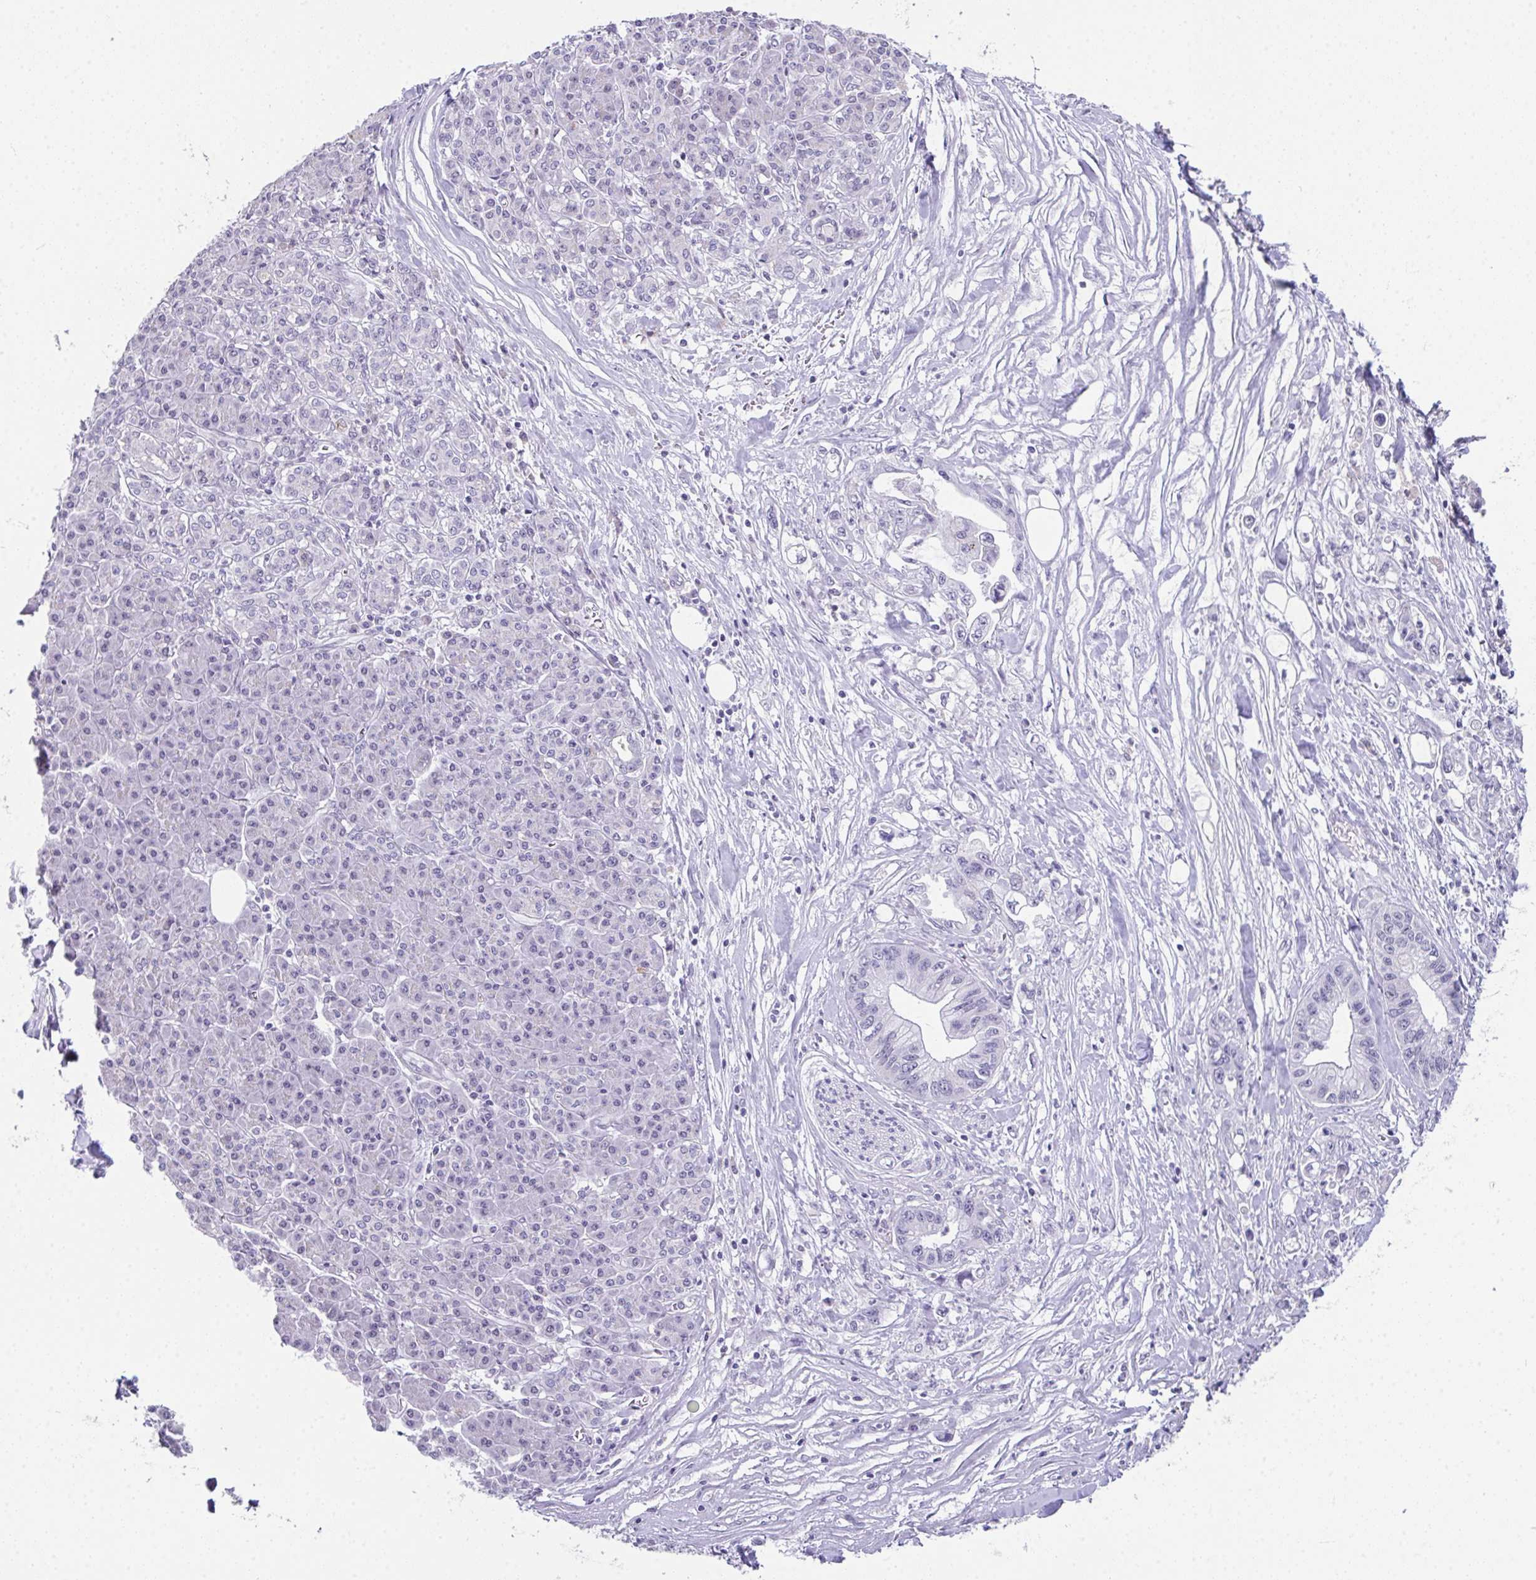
{"staining": {"intensity": "negative", "quantity": "none", "location": "none"}, "tissue": "pancreatic cancer", "cell_type": "Tumor cells", "image_type": "cancer", "snomed": [{"axis": "morphology", "description": "Adenocarcinoma, NOS"}, {"axis": "topography", "description": "Pancreas"}], "caption": "The immunohistochemistry (IHC) micrograph has no significant positivity in tumor cells of adenocarcinoma (pancreatic) tissue.", "gene": "GLTPD2", "patient": {"sex": "male", "age": 61}}